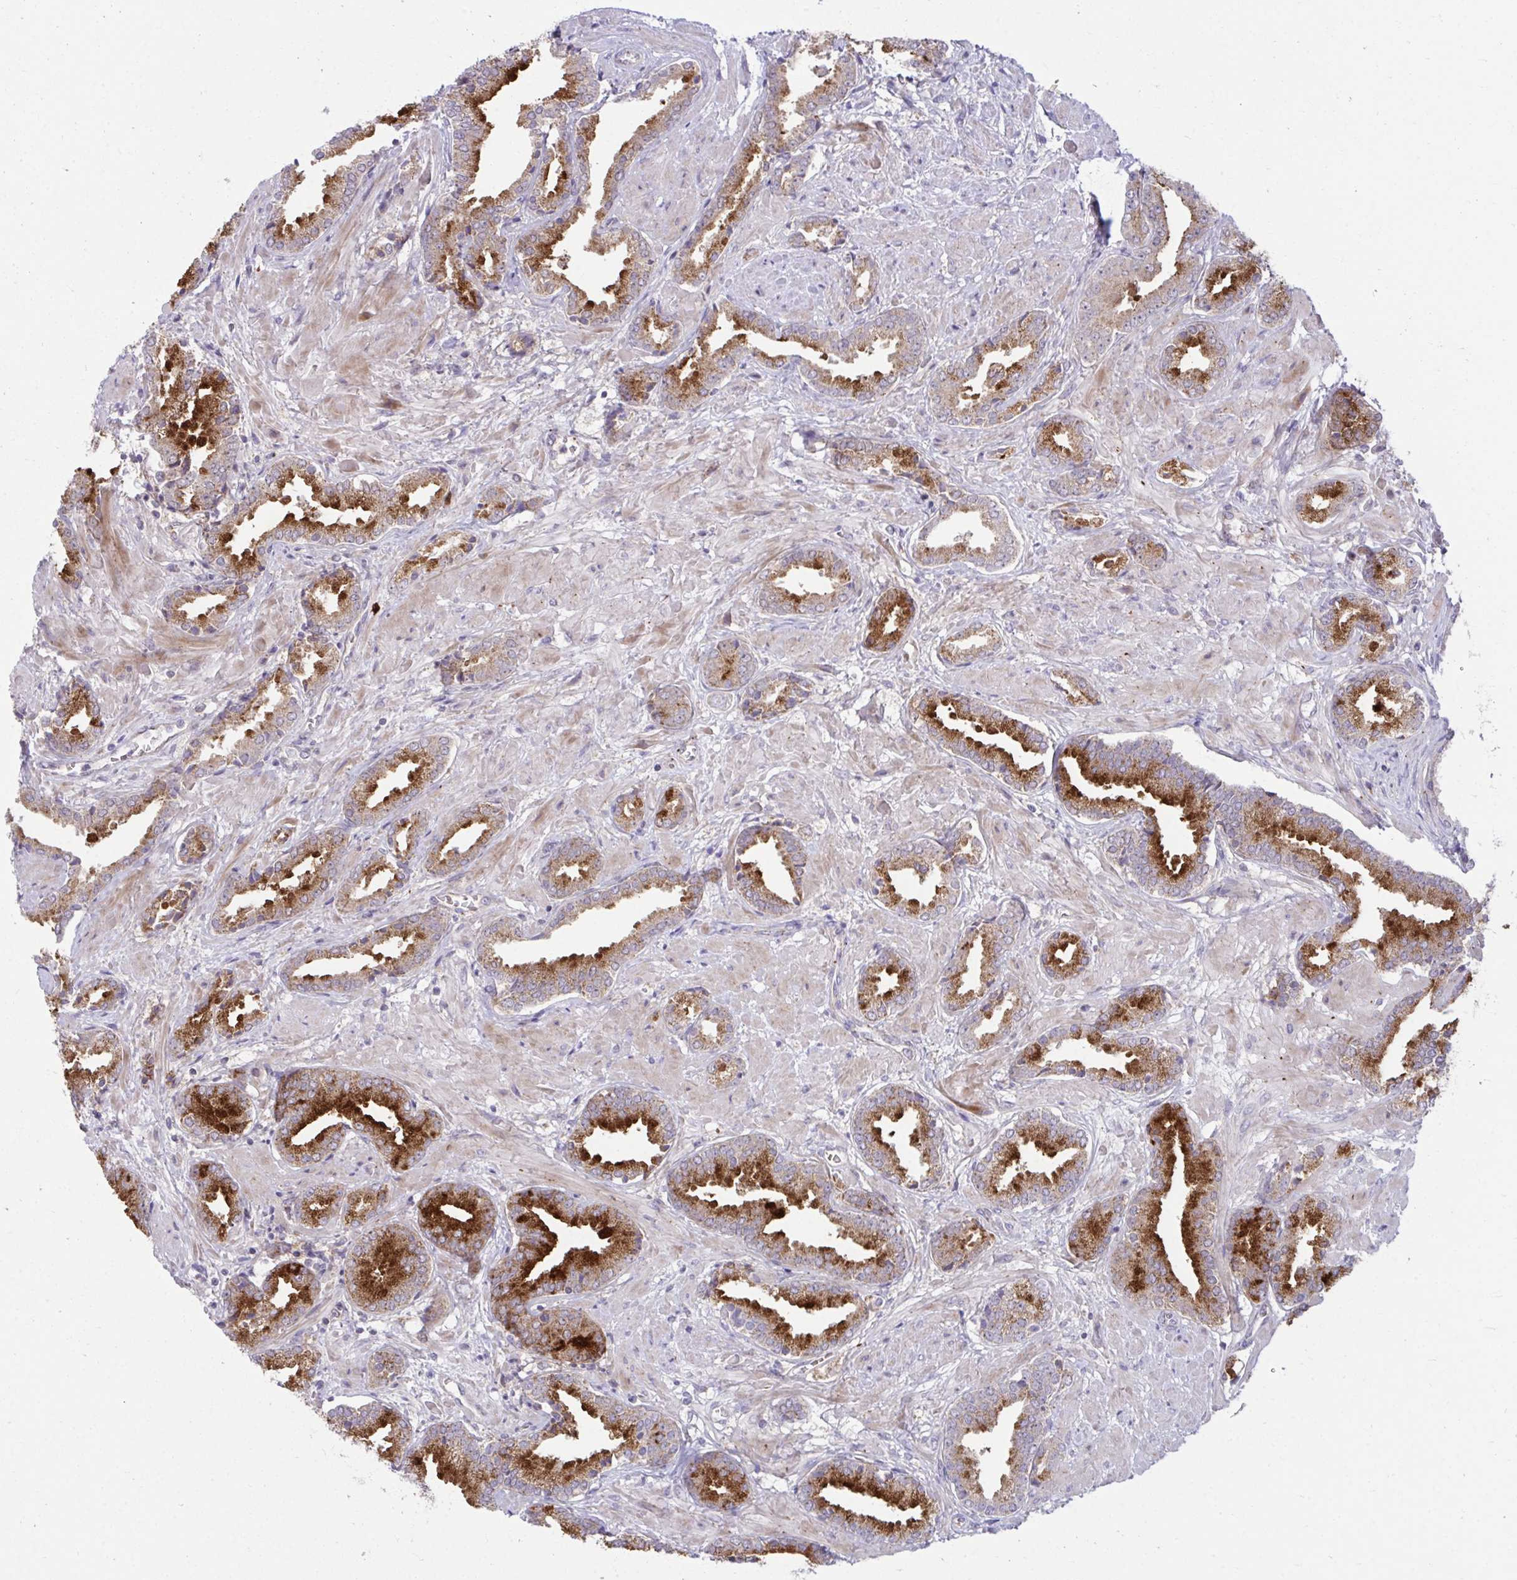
{"staining": {"intensity": "strong", "quantity": ">75%", "location": "cytoplasmic/membranous"}, "tissue": "prostate cancer", "cell_type": "Tumor cells", "image_type": "cancer", "snomed": [{"axis": "morphology", "description": "Adenocarcinoma, High grade"}, {"axis": "topography", "description": "Prostate"}], "caption": "Immunohistochemical staining of prostate adenocarcinoma (high-grade) reveals strong cytoplasmic/membranous protein expression in about >75% of tumor cells.", "gene": "C16orf54", "patient": {"sex": "male", "age": 56}}